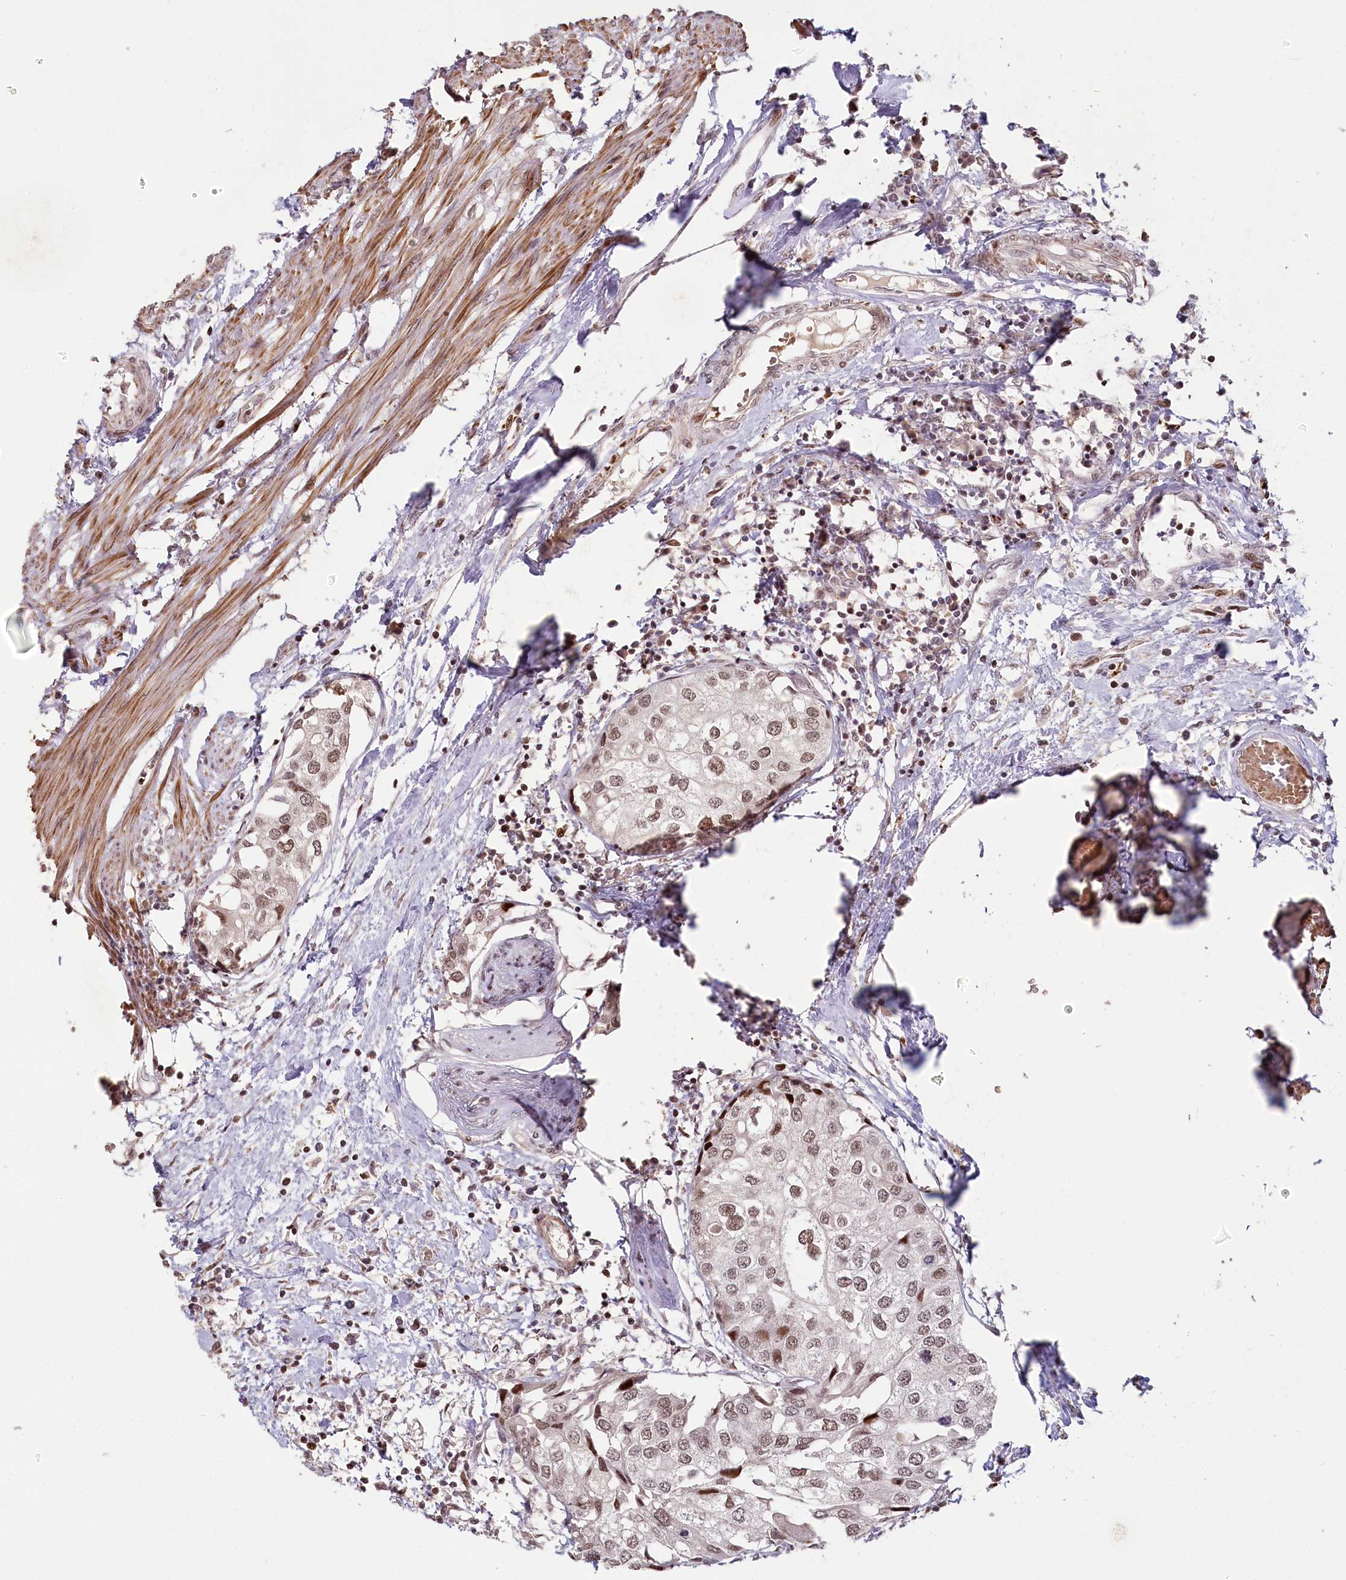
{"staining": {"intensity": "moderate", "quantity": ">75%", "location": "nuclear"}, "tissue": "urothelial cancer", "cell_type": "Tumor cells", "image_type": "cancer", "snomed": [{"axis": "morphology", "description": "Urothelial carcinoma, High grade"}, {"axis": "topography", "description": "Urinary bladder"}], "caption": "Protein staining of urothelial cancer tissue reveals moderate nuclear positivity in approximately >75% of tumor cells.", "gene": "FAM204A", "patient": {"sex": "male", "age": 64}}